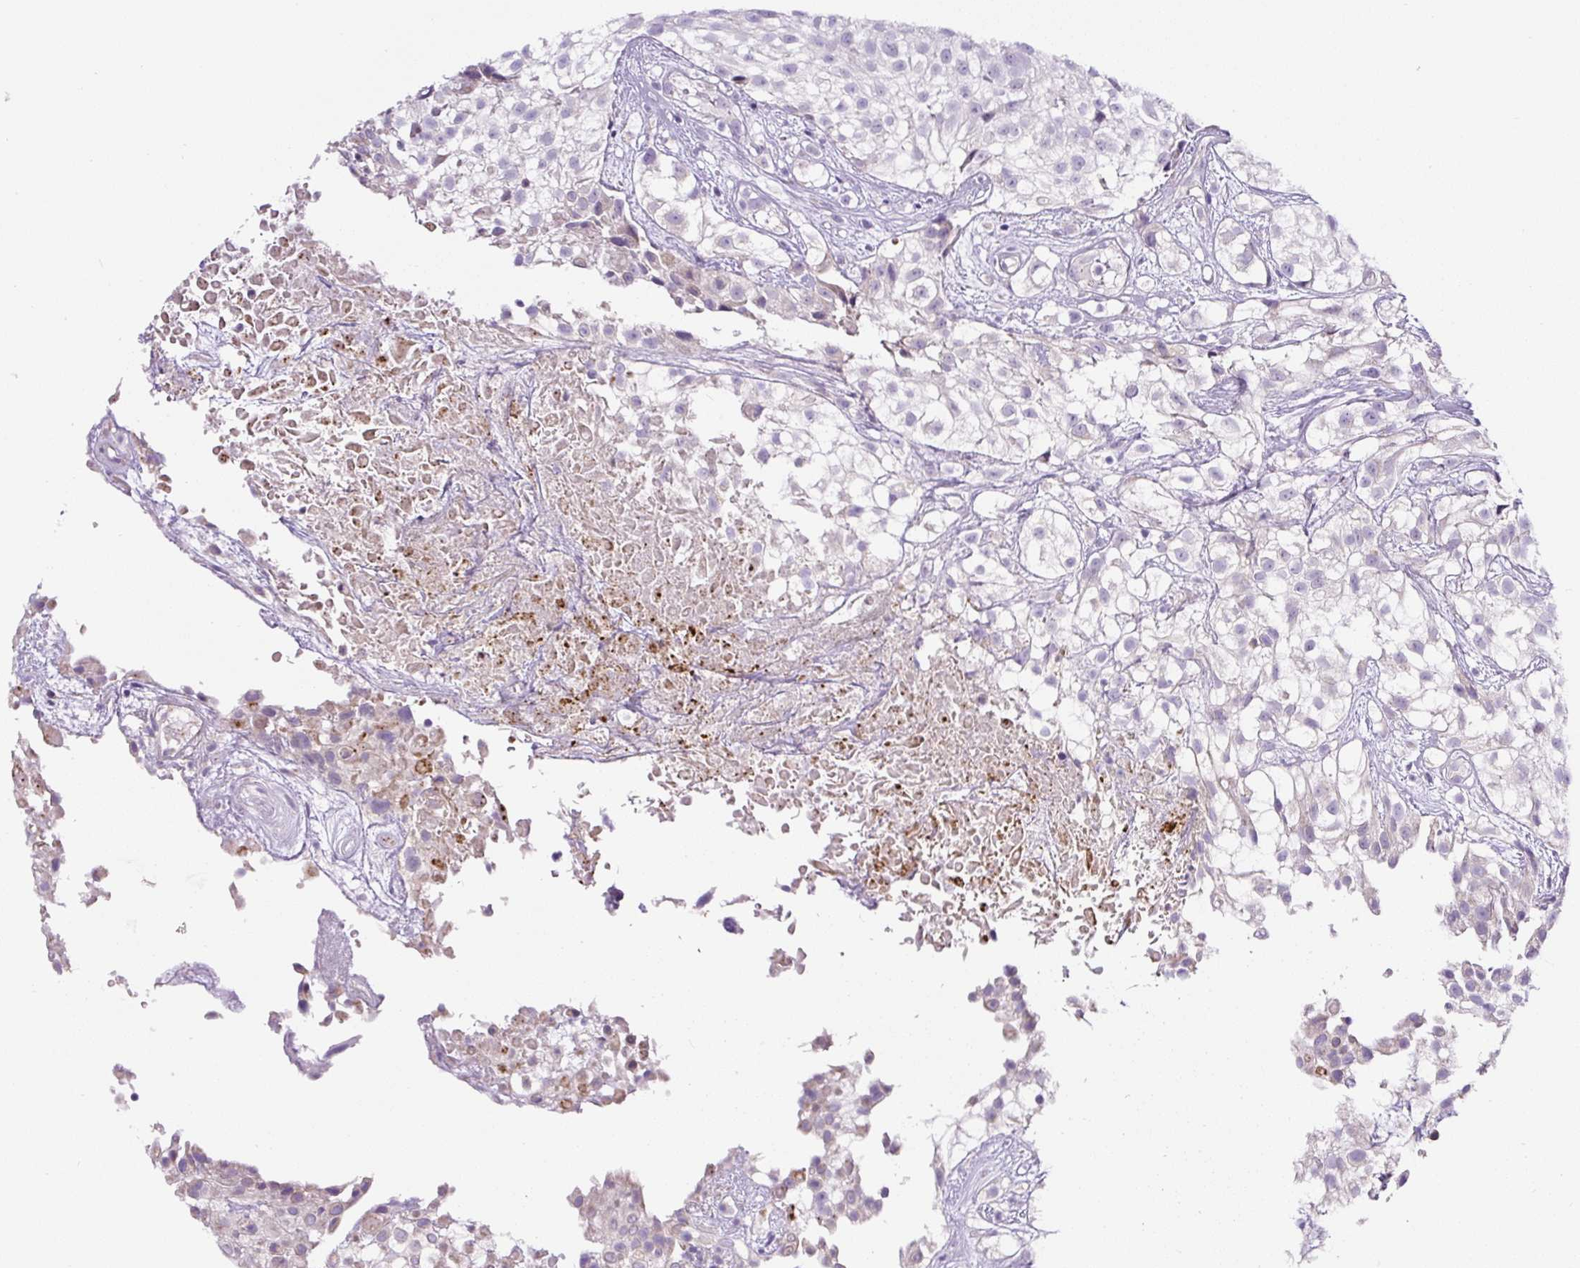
{"staining": {"intensity": "negative", "quantity": "none", "location": "none"}, "tissue": "urothelial cancer", "cell_type": "Tumor cells", "image_type": "cancer", "snomed": [{"axis": "morphology", "description": "Urothelial carcinoma, High grade"}, {"axis": "topography", "description": "Urinary bladder"}], "caption": "This is an immunohistochemistry (IHC) micrograph of urothelial cancer. There is no staining in tumor cells.", "gene": "HPS4", "patient": {"sex": "male", "age": 56}}